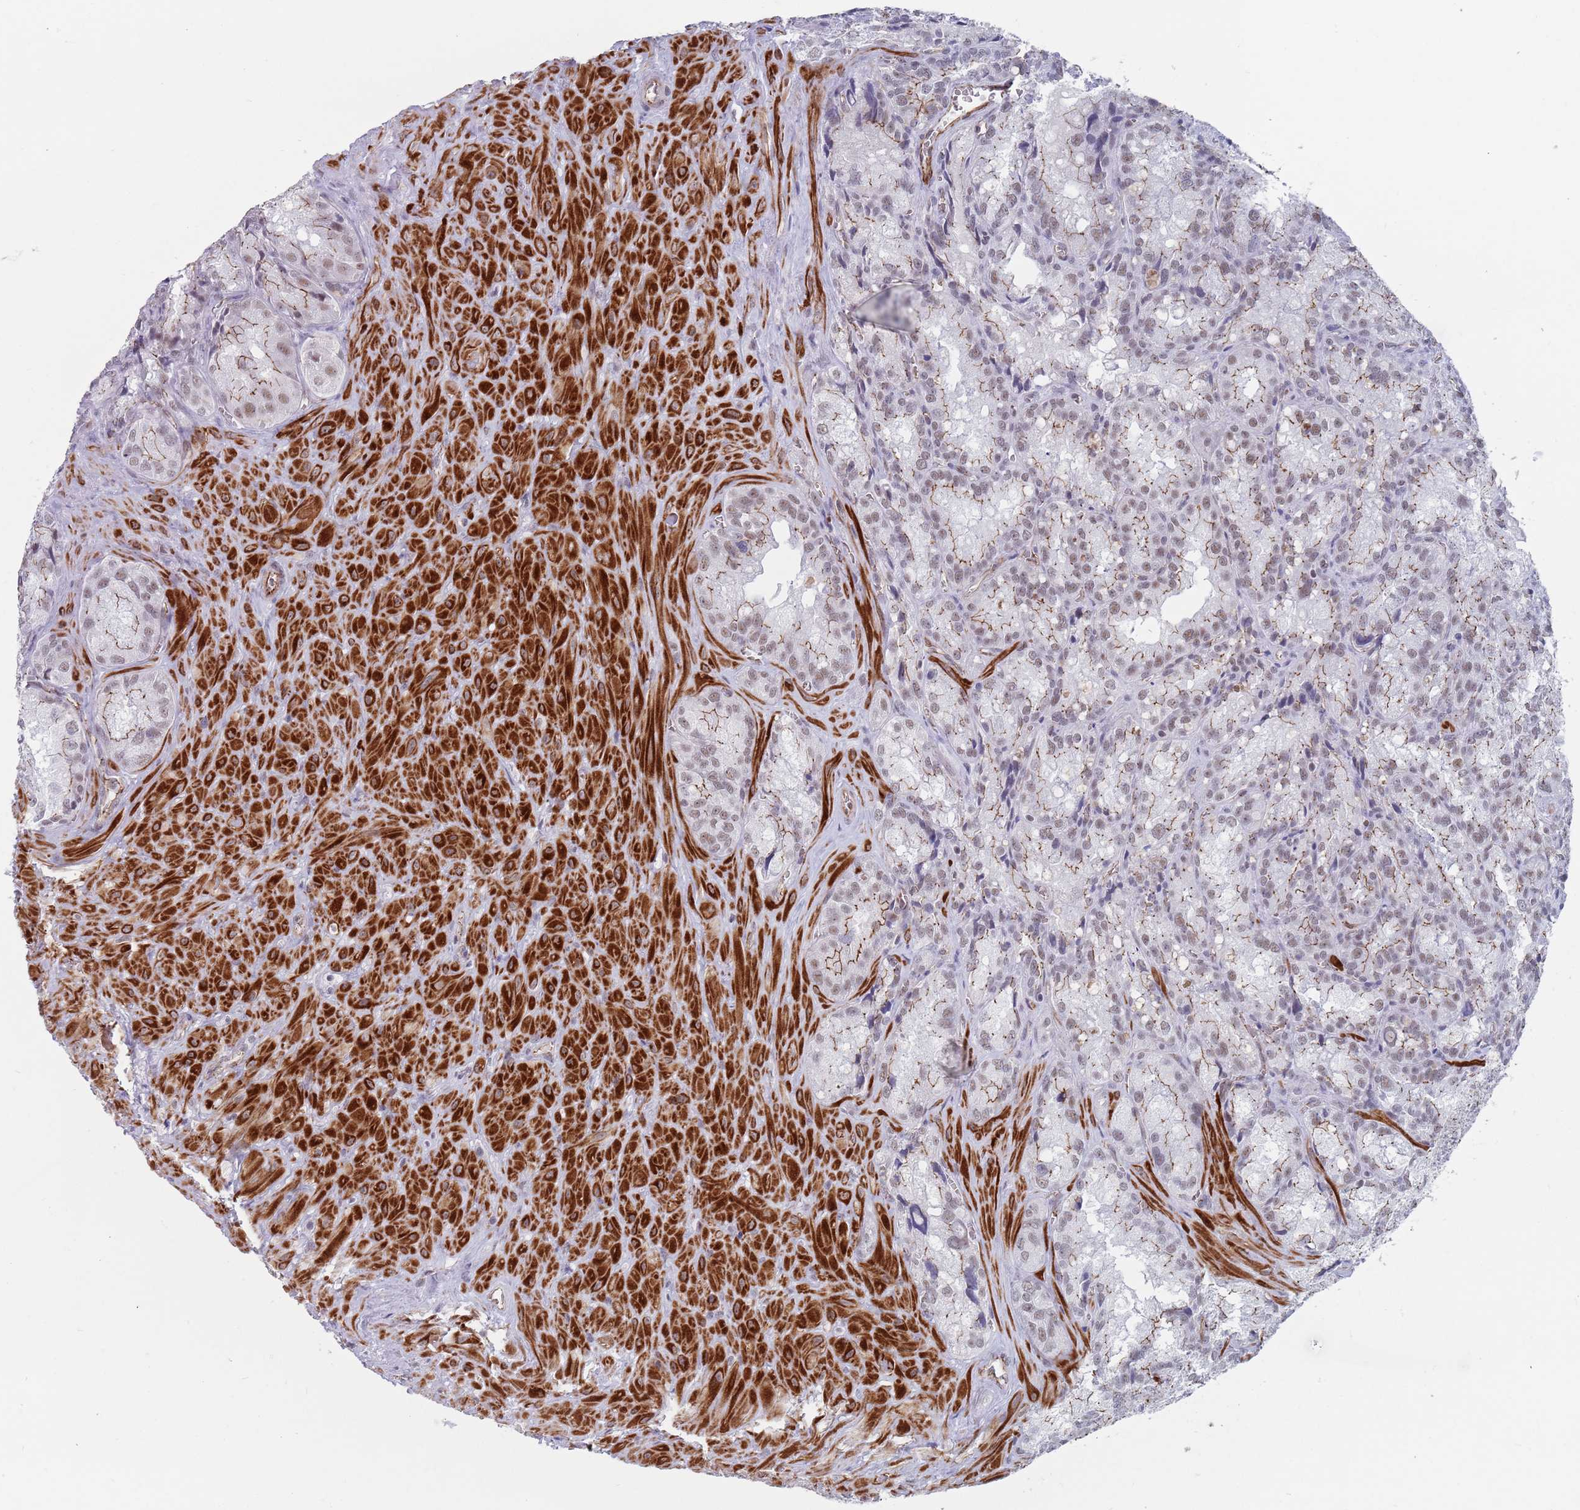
{"staining": {"intensity": "weak", "quantity": "25%-75%", "location": "nuclear"}, "tissue": "seminal vesicle", "cell_type": "Glandular cells", "image_type": "normal", "snomed": [{"axis": "morphology", "description": "Normal tissue, NOS"}, {"axis": "topography", "description": "Seminal veicle"}], "caption": "Human seminal vesicle stained for a protein (brown) displays weak nuclear positive positivity in about 25%-75% of glandular cells.", "gene": "OR5A2", "patient": {"sex": "male", "age": 62}}